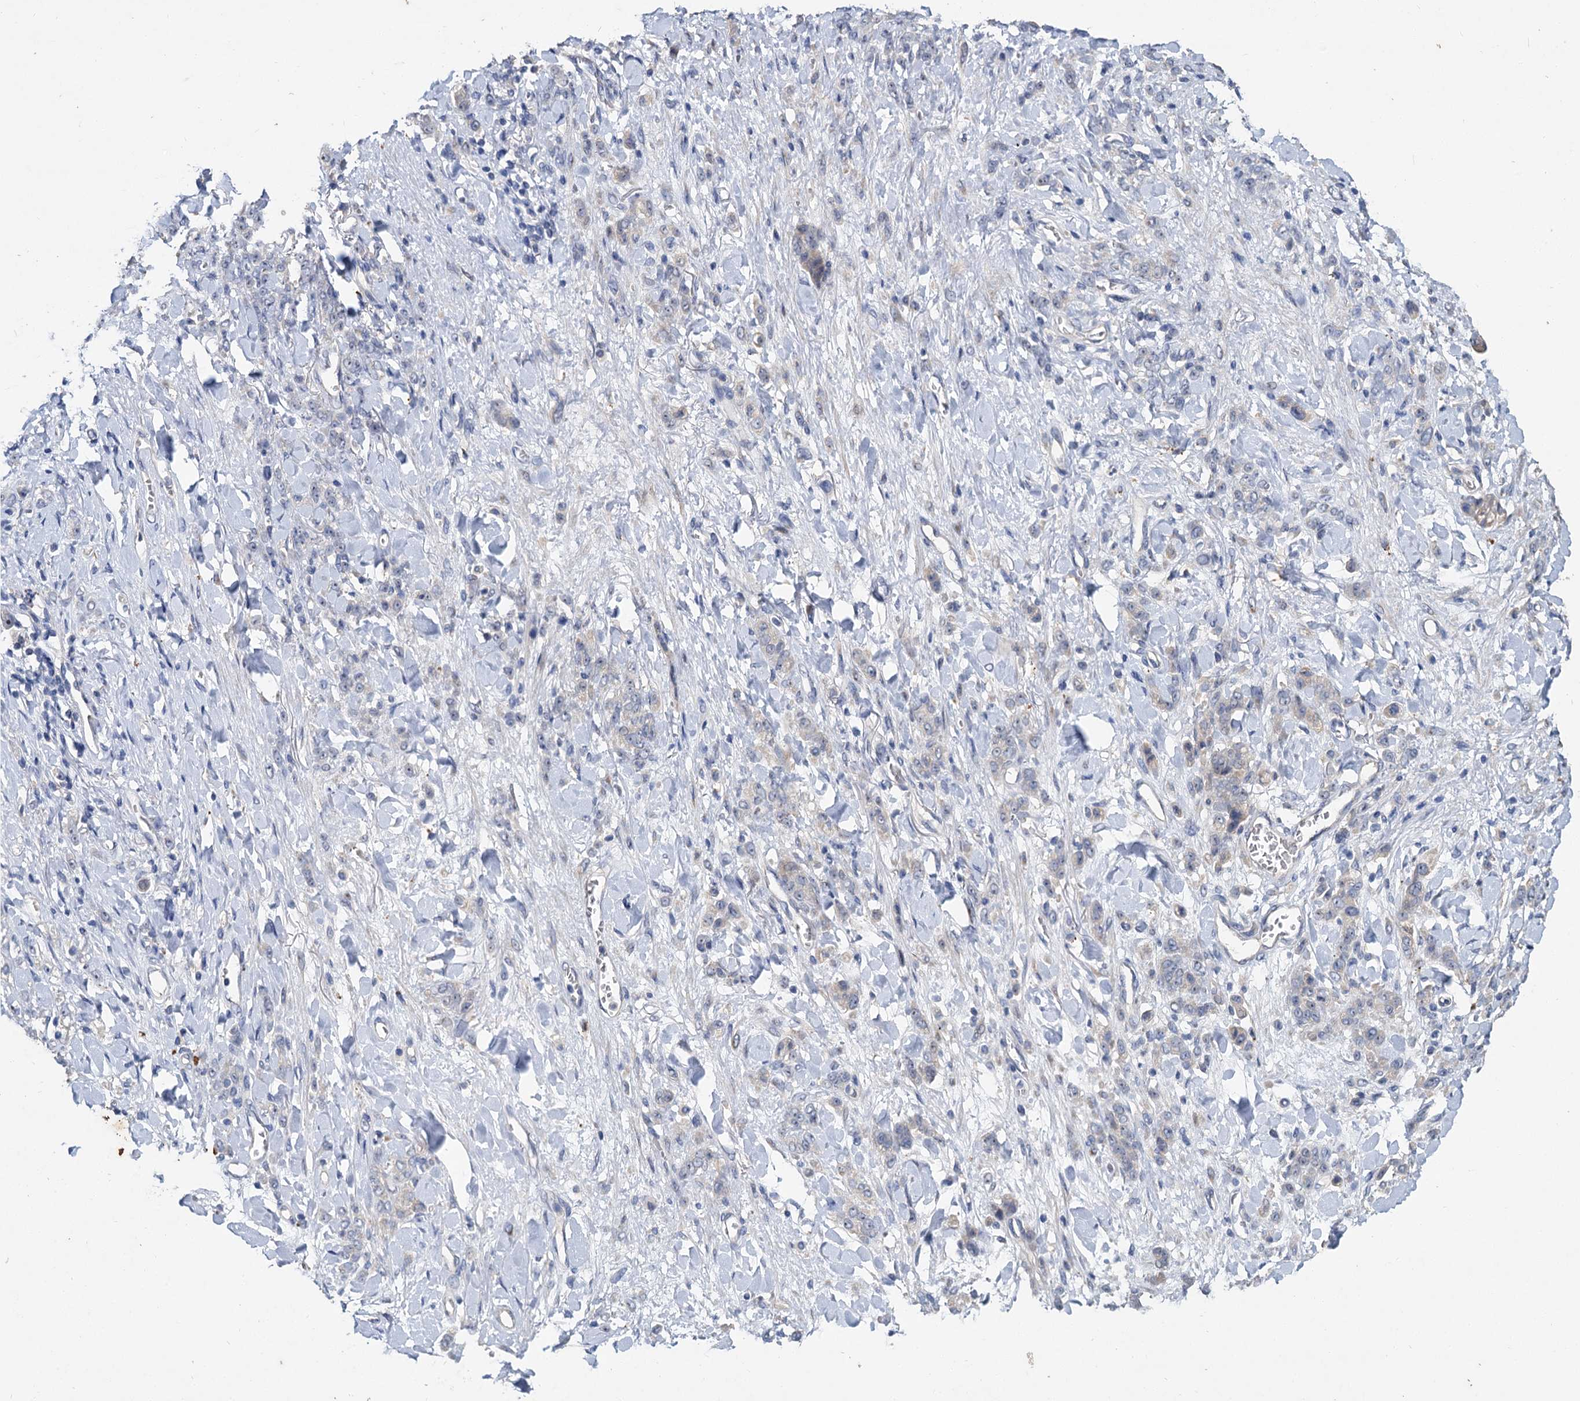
{"staining": {"intensity": "weak", "quantity": "<25%", "location": "cytoplasmic/membranous"}, "tissue": "stomach cancer", "cell_type": "Tumor cells", "image_type": "cancer", "snomed": [{"axis": "morphology", "description": "Normal tissue, NOS"}, {"axis": "morphology", "description": "Adenocarcinoma, NOS"}, {"axis": "topography", "description": "Stomach"}], "caption": "High power microscopy micrograph of an immunohistochemistry (IHC) histopathology image of stomach adenocarcinoma, revealing no significant expression in tumor cells.", "gene": "ATP9A", "patient": {"sex": "male", "age": 82}}